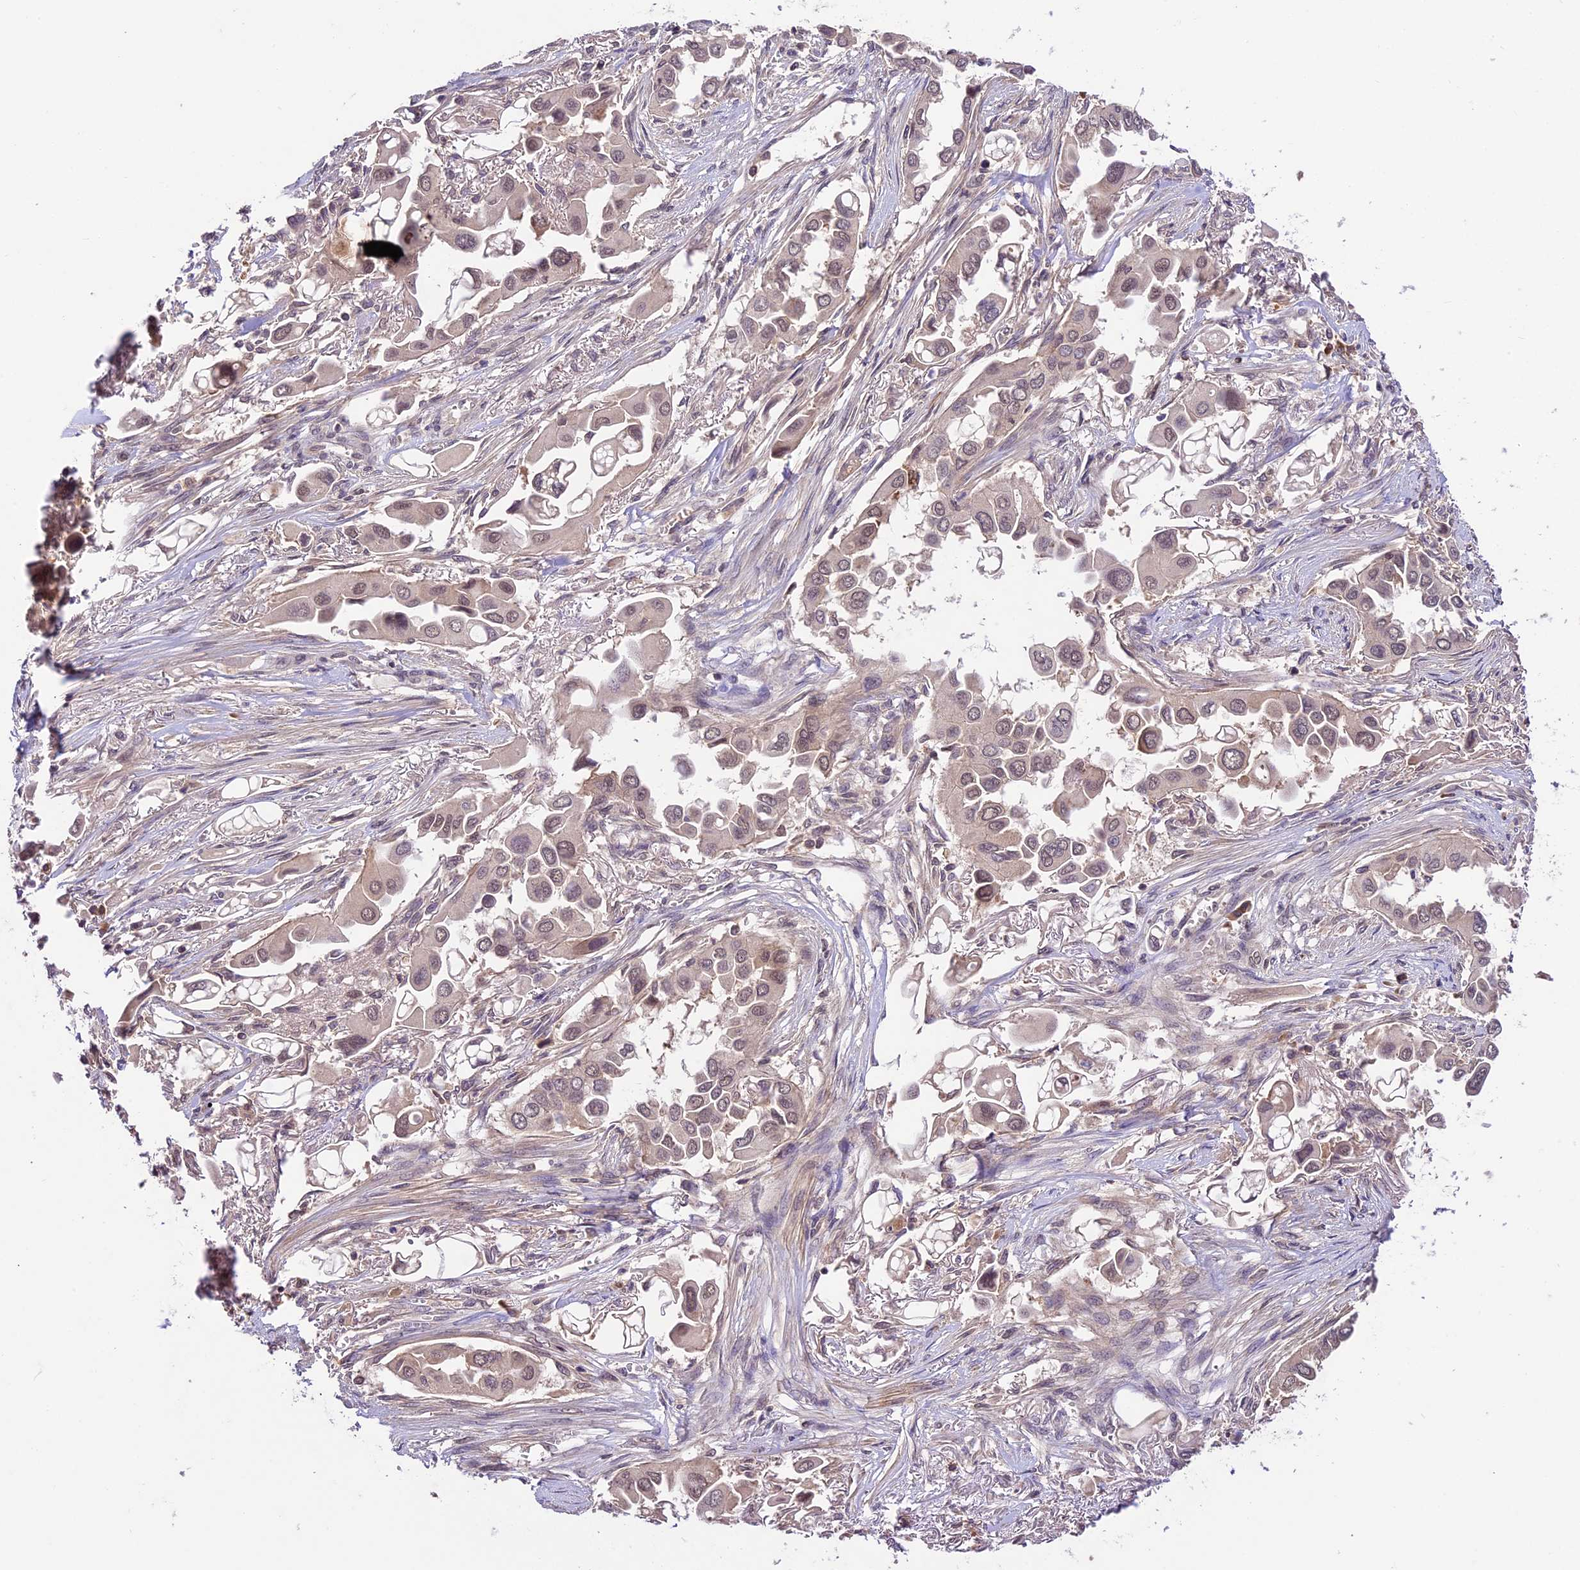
{"staining": {"intensity": "weak", "quantity": "25%-75%", "location": "nuclear"}, "tissue": "lung cancer", "cell_type": "Tumor cells", "image_type": "cancer", "snomed": [{"axis": "morphology", "description": "Adenocarcinoma, NOS"}, {"axis": "topography", "description": "Lung"}], "caption": "This is an image of IHC staining of lung cancer, which shows weak expression in the nuclear of tumor cells.", "gene": "ATP10A", "patient": {"sex": "female", "age": 76}}